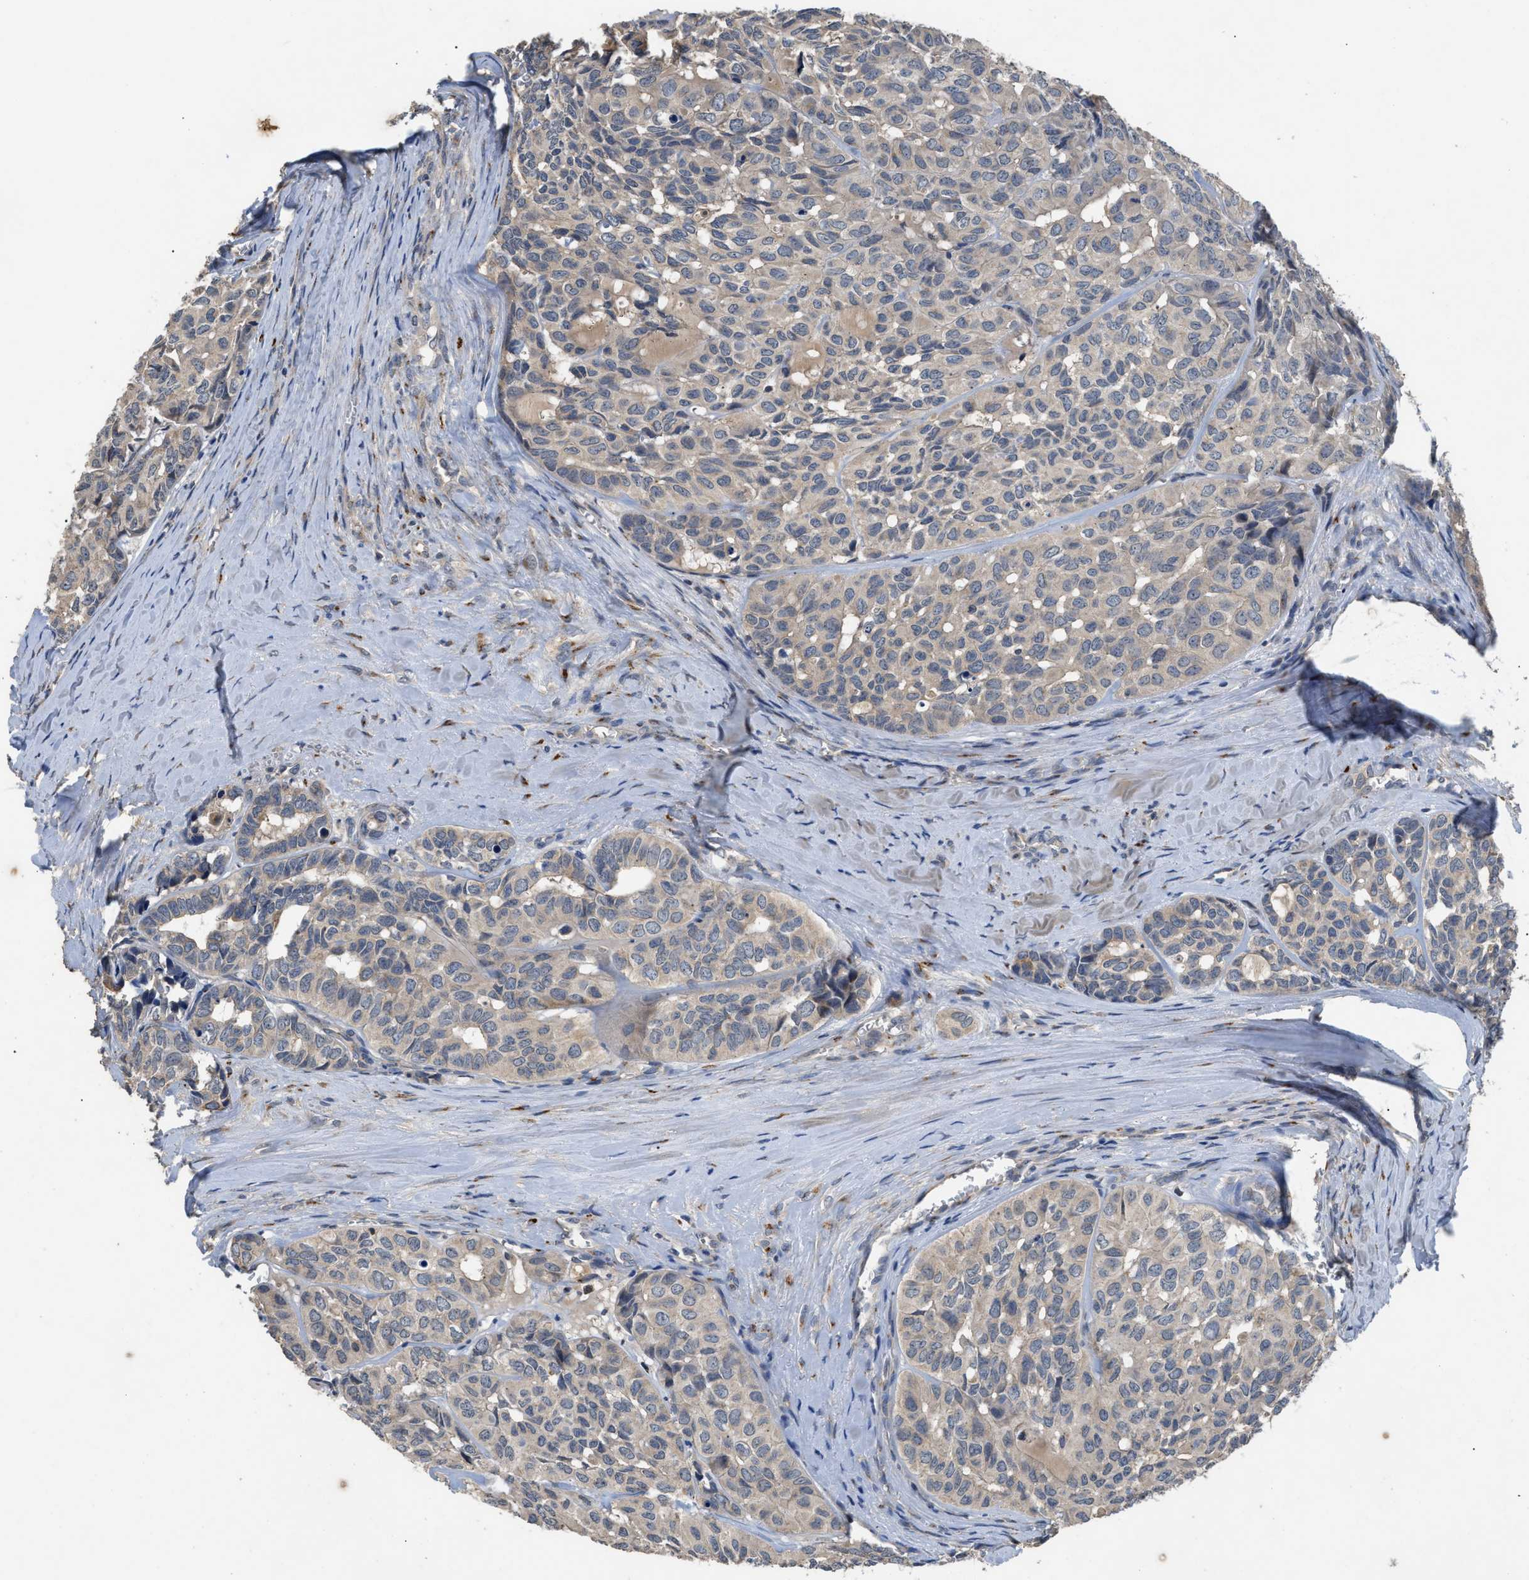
{"staining": {"intensity": "weak", "quantity": ">75%", "location": "cytoplasmic/membranous"}, "tissue": "head and neck cancer", "cell_type": "Tumor cells", "image_type": "cancer", "snomed": [{"axis": "morphology", "description": "Adenocarcinoma, NOS"}, {"axis": "topography", "description": "Salivary gland, NOS"}, {"axis": "topography", "description": "Head-Neck"}], "caption": "Immunohistochemical staining of head and neck cancer (adenocarcinoma) displays low levels of weak cytoplasmic/membranous positivity in approximately >75% of tumor cells.", "gene": "SIK2", "patient": {"sex": "female", "age": 76}}